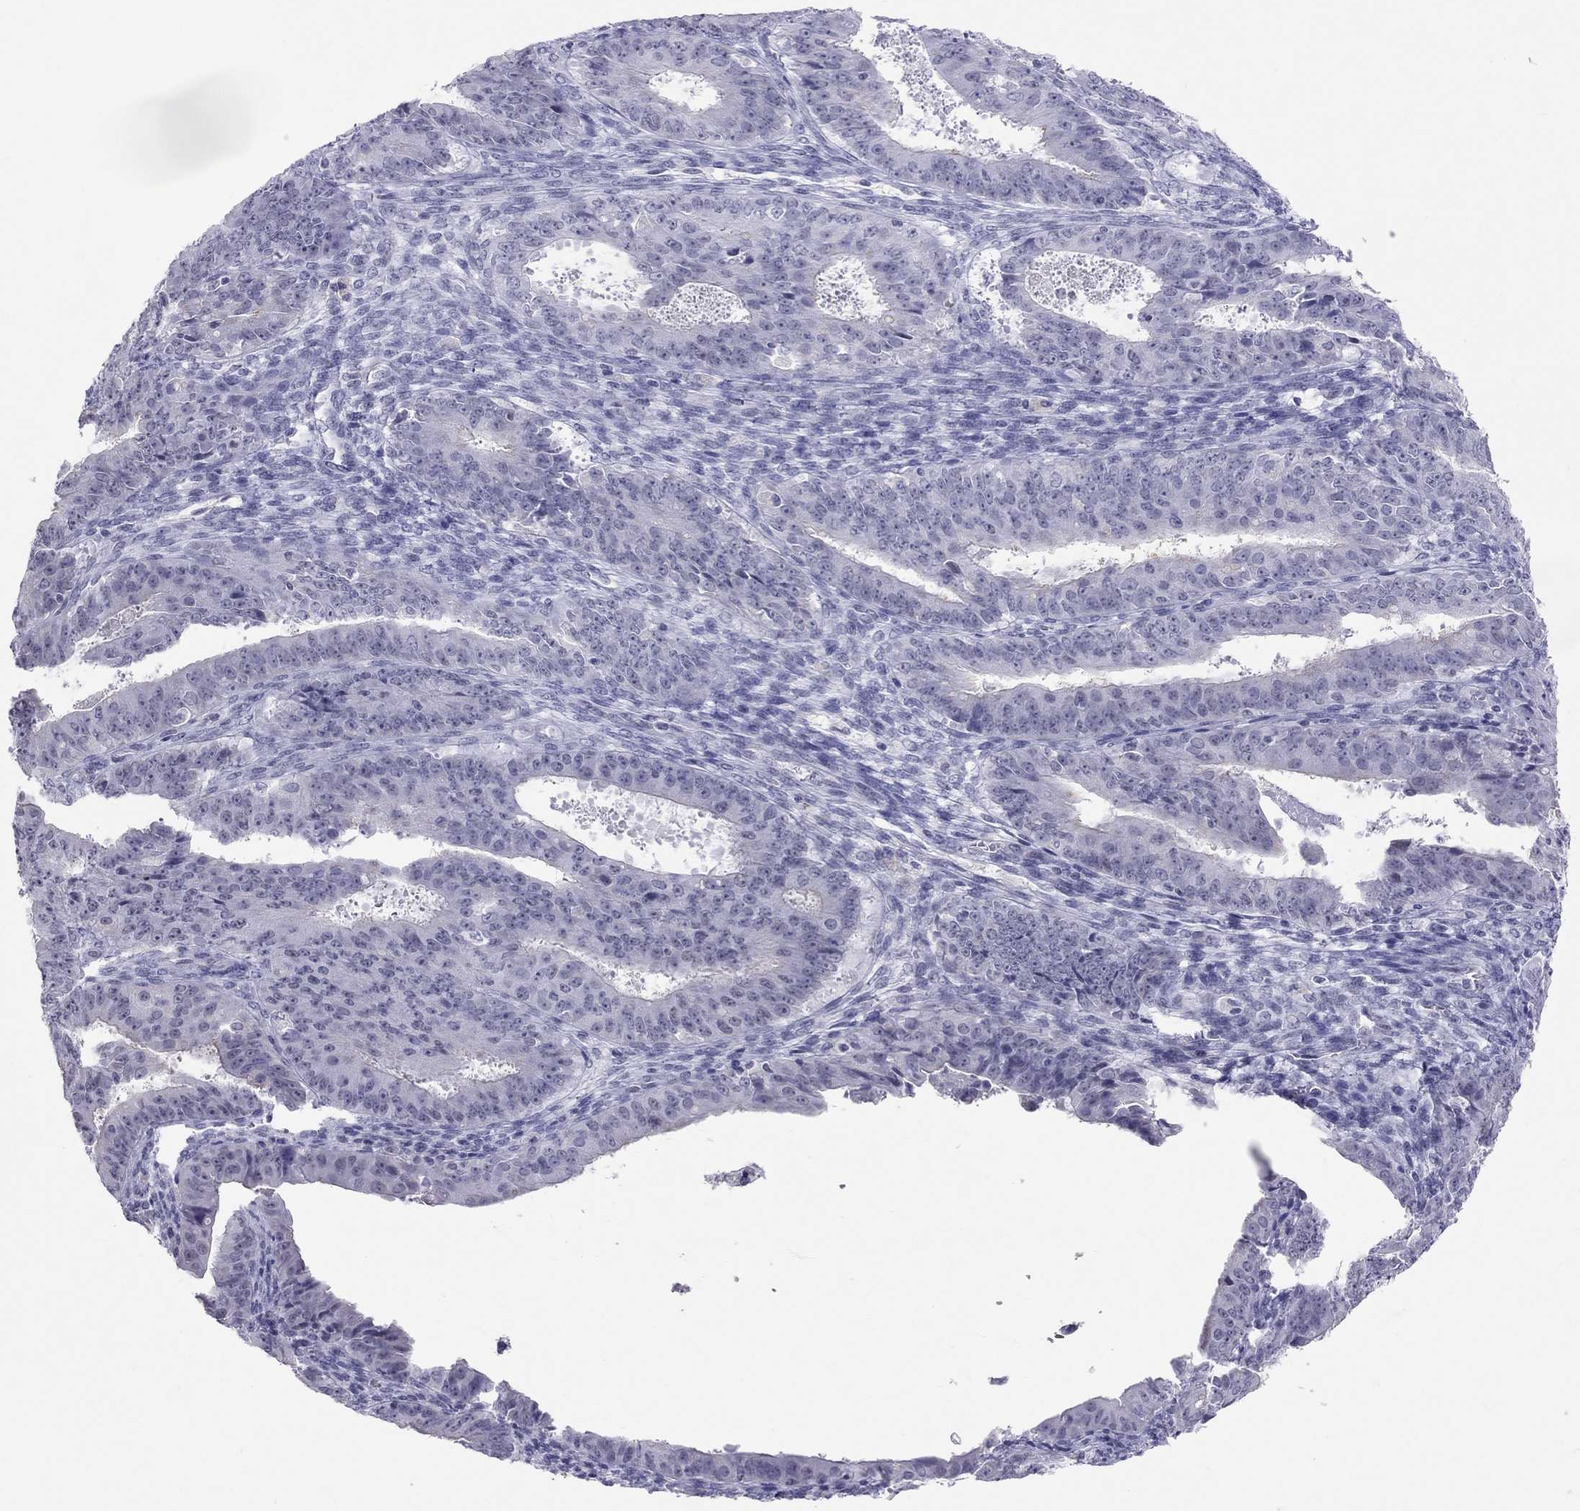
{"staining": {"intensity": "negative", "quantity": "none", "location": "none"}, "tissue": "ovarian cancer", "cell_type": "Tumor cells", "image_type": "cancer", "snomed": [{"axis": "morphology", "description": "Carcinoma, endometroid"}, {"axis": "topography", "description": "Ovary"}], "caption": "Immunohistochemistry (IHC) of endometroid carcinoma (ovarian) exhibits no staining in tumor cells. (DAB immunohistochemistry, high magnification).", "gene": "JHY", "patient": {"sex": "female", "age": 42}}